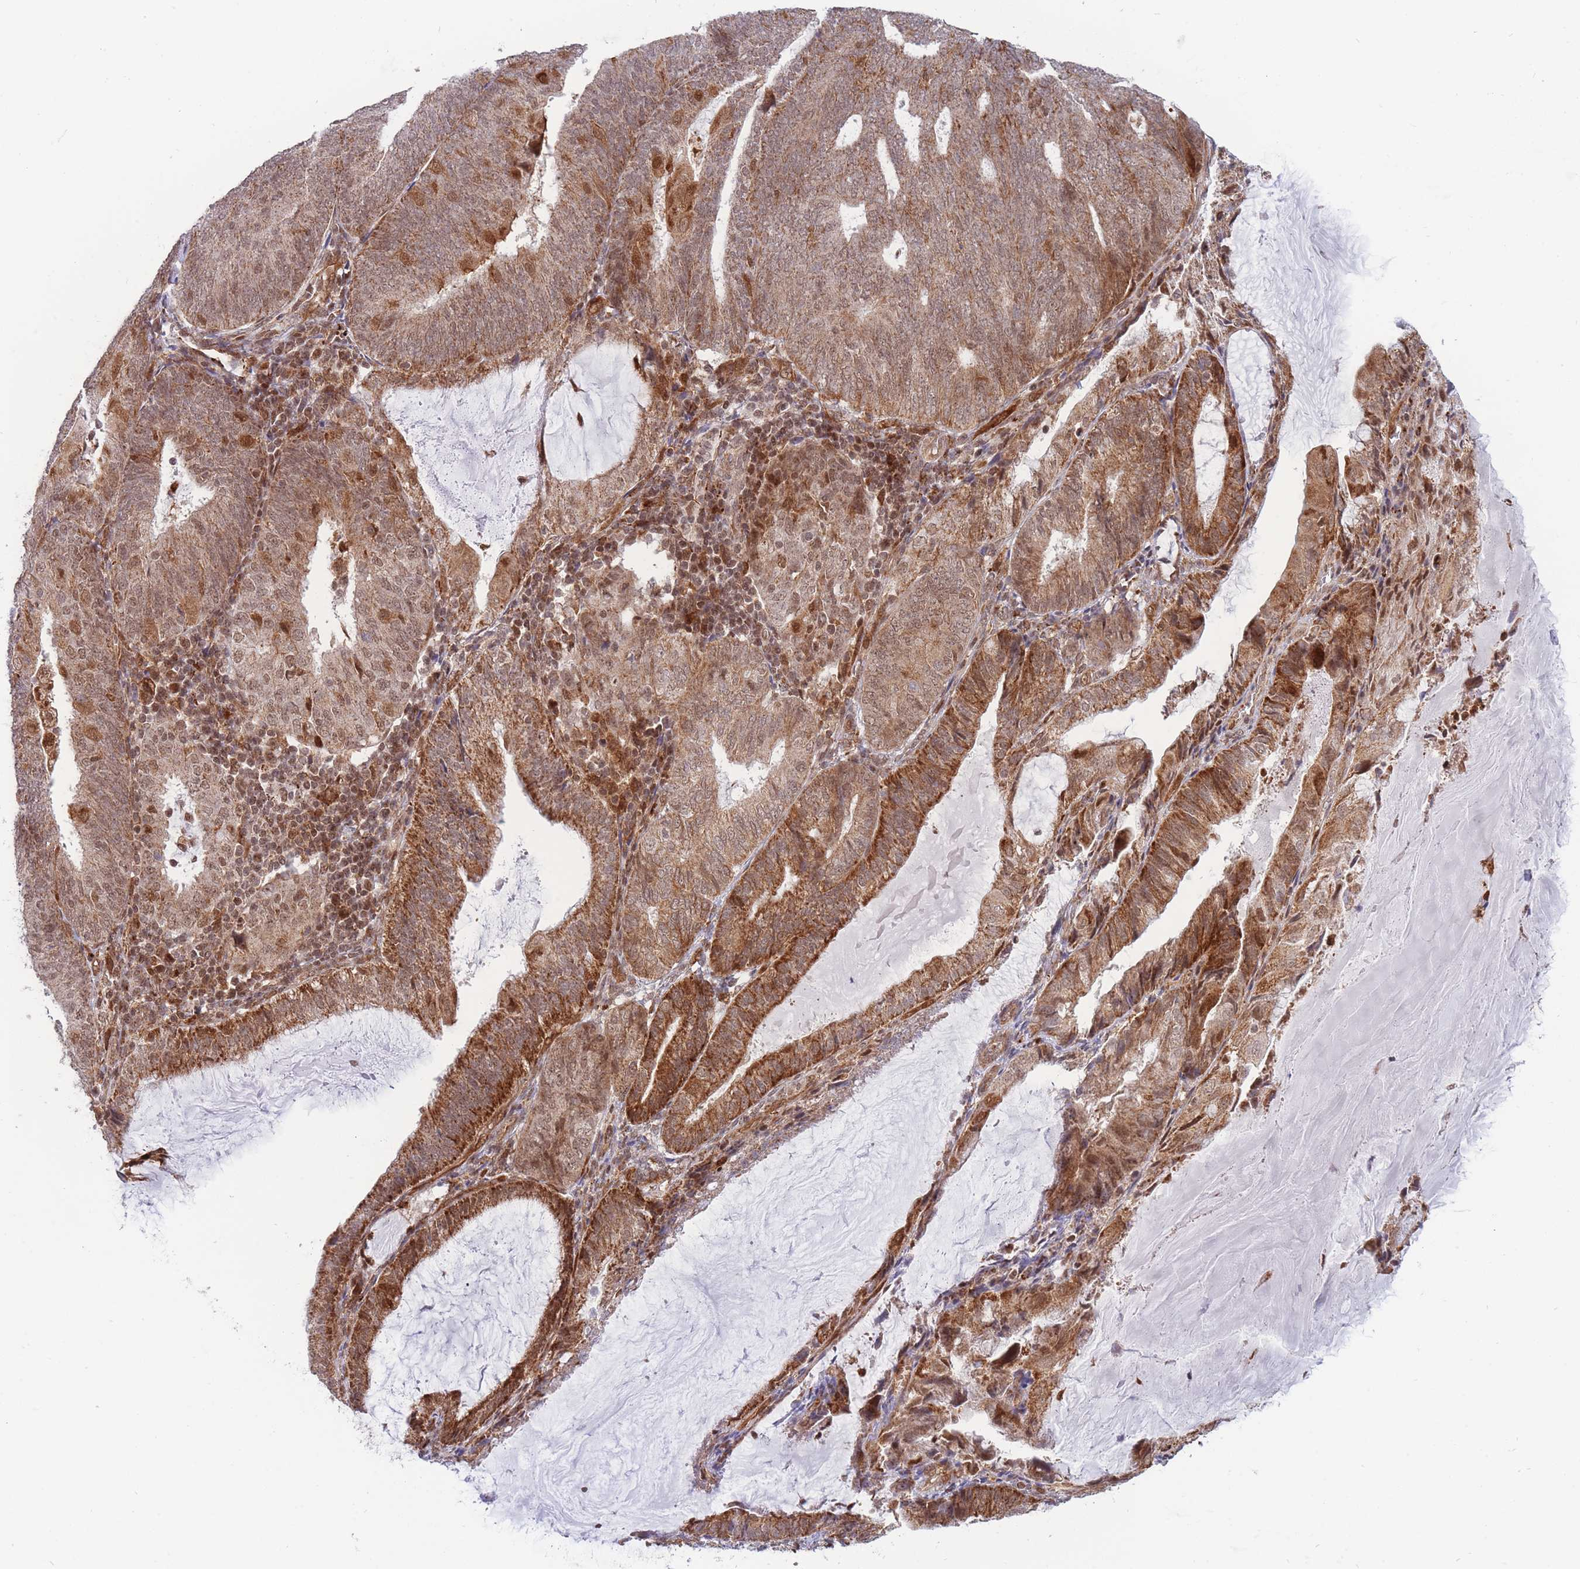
{"staining": {"intensity": "moderate", "quantity": ">75%", "location": "cytoplasmic/membranous,nuclear"}, "tissue": "endometrial cancer", "cell_type": "Tumor cells", "image_type": "cancer", "snomed": [{"axis": "morphology", "description": "Adenocarcinoma, NOS"}, {"axis": "topography", "description": "Endometrium"}], "caption": "A micrograph of human endometrial adenocarcinoma stained for a protein demonstrates moderate cytoplasmic/membranous and nuclear brown staining in tumor cells.", "gene": "BOD1L1", "patient": {"sex": "female", "age": 81}}